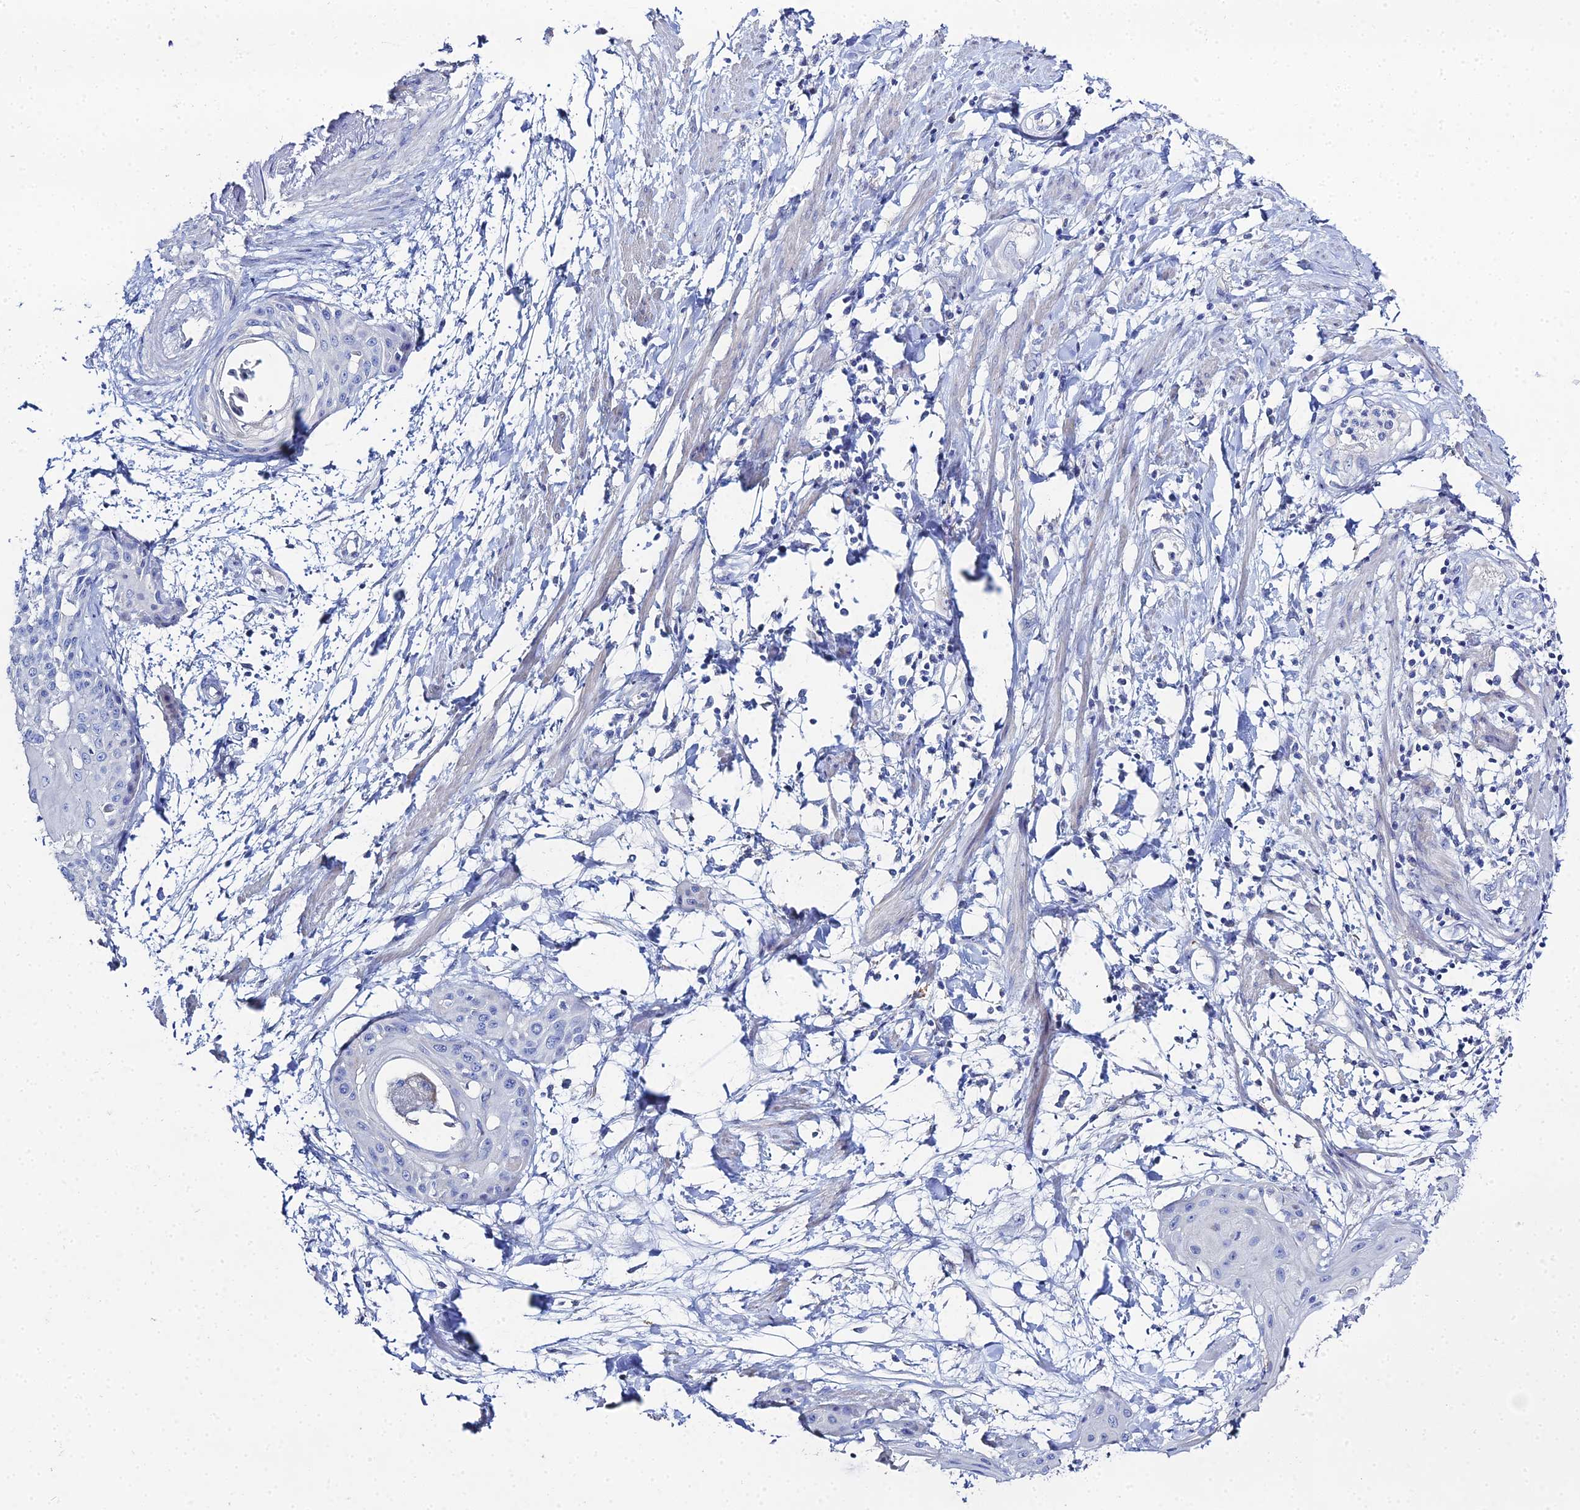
{"staining": {"intensity": "negative", "quantity": "none", "location": "none"}, "tissue": "cervical cancer", "cell_type": "Tumor cells", "image_type": "cancer", "snomed": [{"axis": "morphology", "description": "Squamous cell carcinoma, NOS"}, {"axis": "topography", "description": "Cervix"}], "caption": "This is an immunohistochemistry histopathology image of human cervical squamous cell carcinoma. There is no expression in tumor cells.", "gene": "DHX34", "patient": {"sex": "female", "age": 57}}